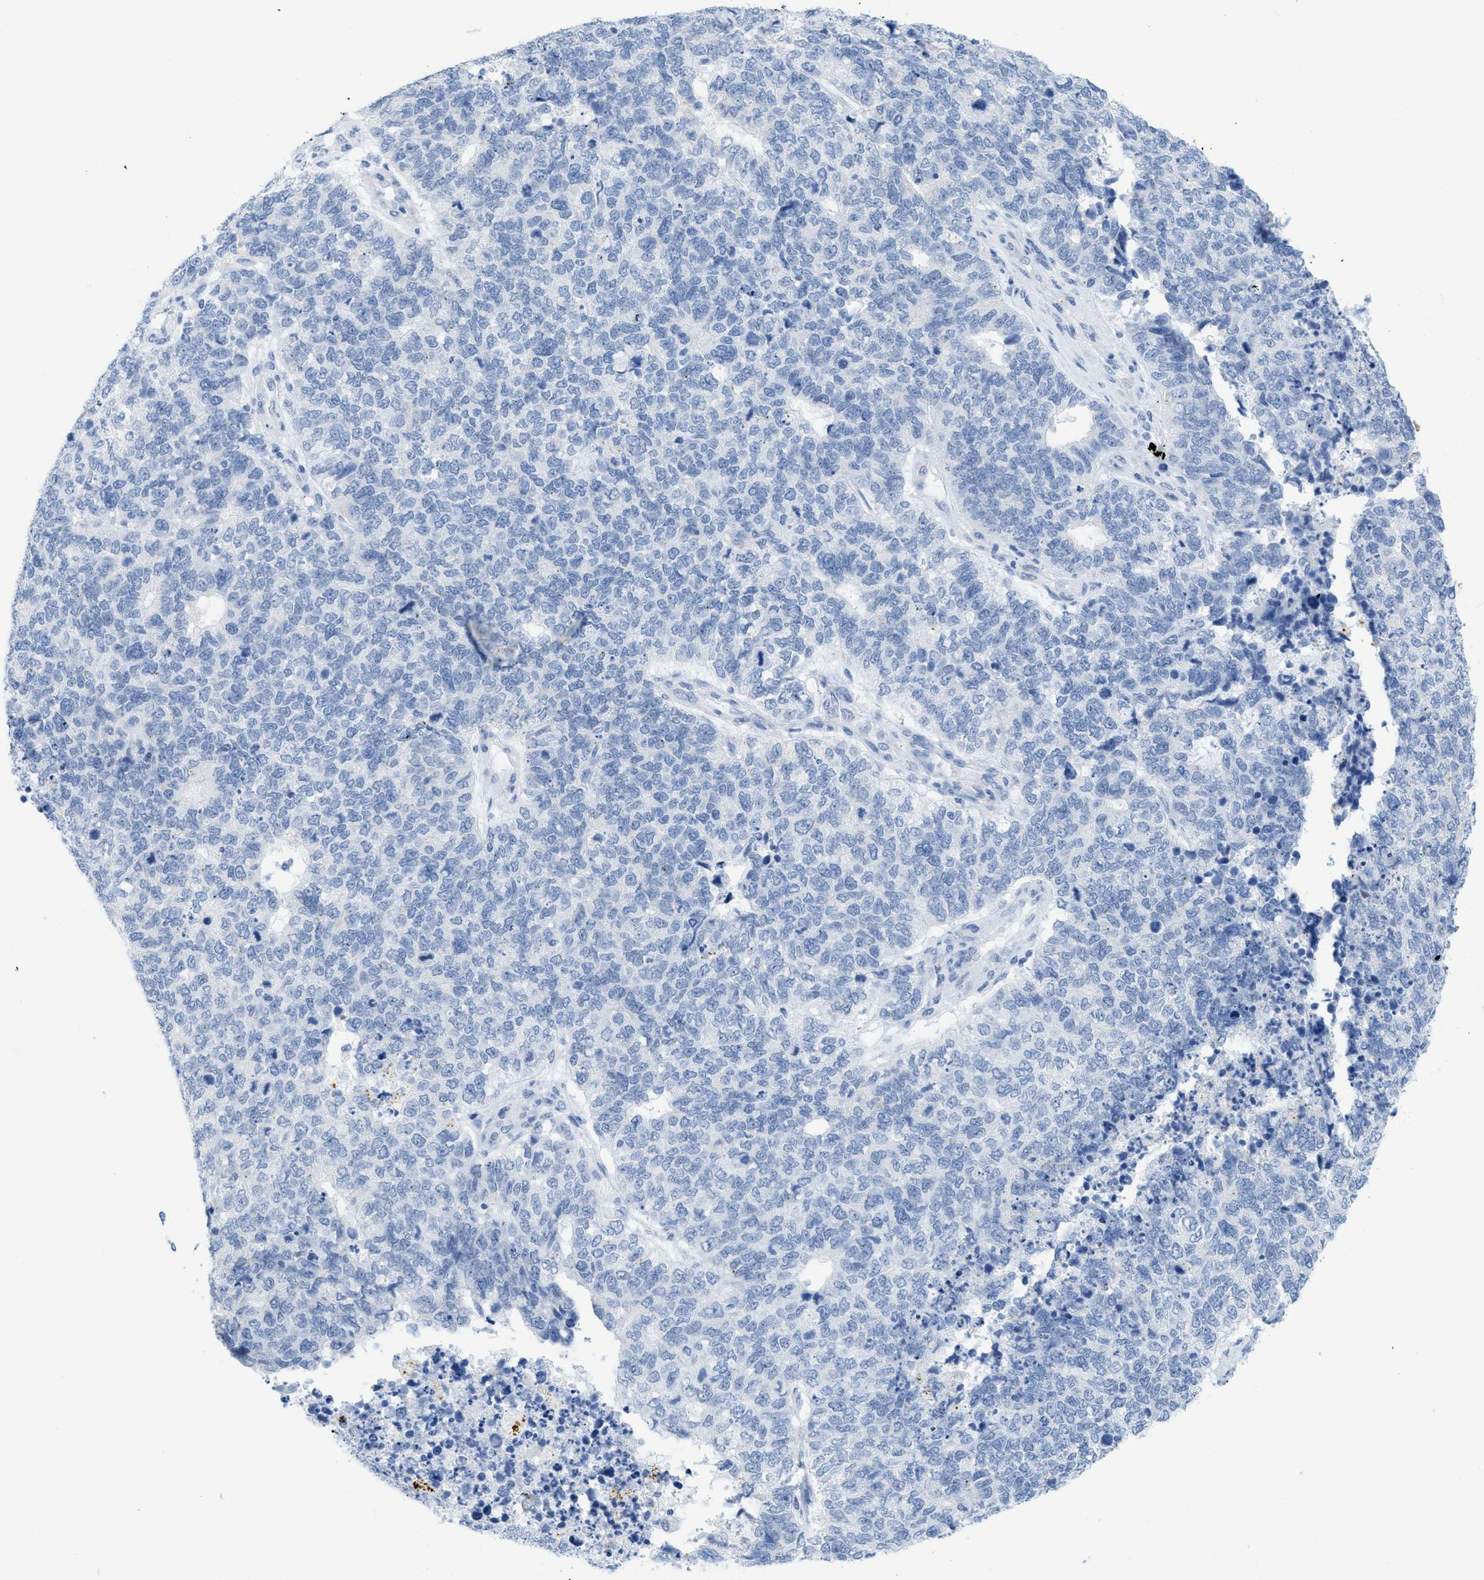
{"staining": {"intensity": "negative", "quantity": "none", "location": "none"}, "tissue": "cervical cancer", "cell_type": "Tumor cells", "image_type": "cancer", "snomed": [{"axis": "morphology", "description": "Squamous cell carcinoma, NOS"}, {"axis": "topography", "description": "Cervix"}], "caption": "Cervical squamous cell carcinoma stained for a protein using immunohistochemistry (IHC) shows no expression tumor cells.", "gene": "WDR4", "patient": {"sex": "female", "age": 63}}